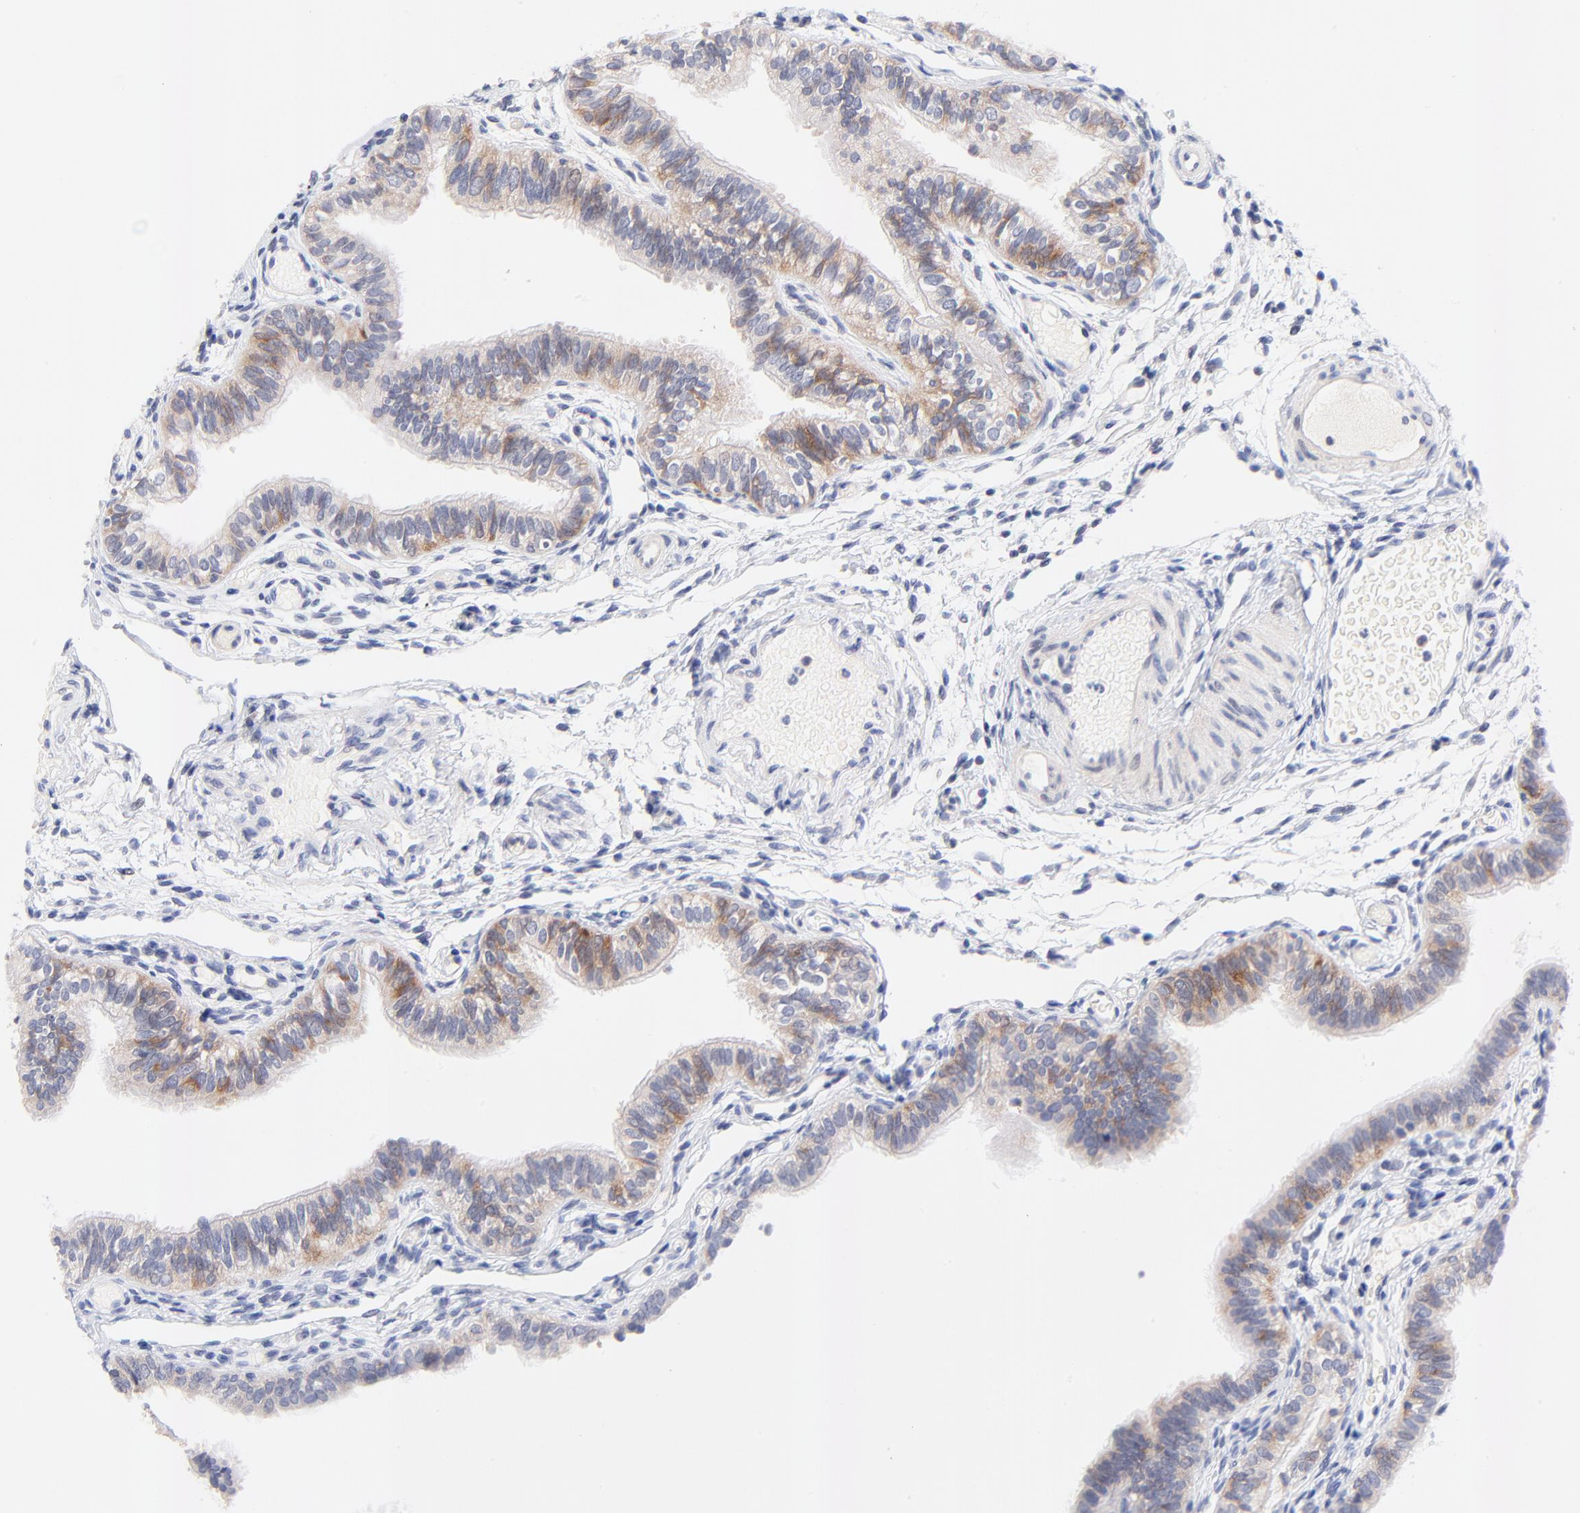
{"staining": {"intensity": "weak", "quantity": "25%-75%", "location": "cytoplasmic/membranous"}, "tissue": "fallopian tube", "cell_type": "Glandular cells", "image_type": "normal", "snomed": [{"axis": "morphology", "description": "Normal tissue, NOS"}, {"axis": "morphology", "description": "Dermoid, NOS"}, {"axis": "topography", "description": "Fallopian tube"}], "caption": "Immunohistochemical staining of unremarkable human fallopian tube exhibits 25%-75% levels of weak cytoplasmic/membranous protein staining in about 25%-75% of glandular cells. Nuclei are stained in blue.", "gene": "AFF2", "patient": {"sex": "female", "age": 33}}